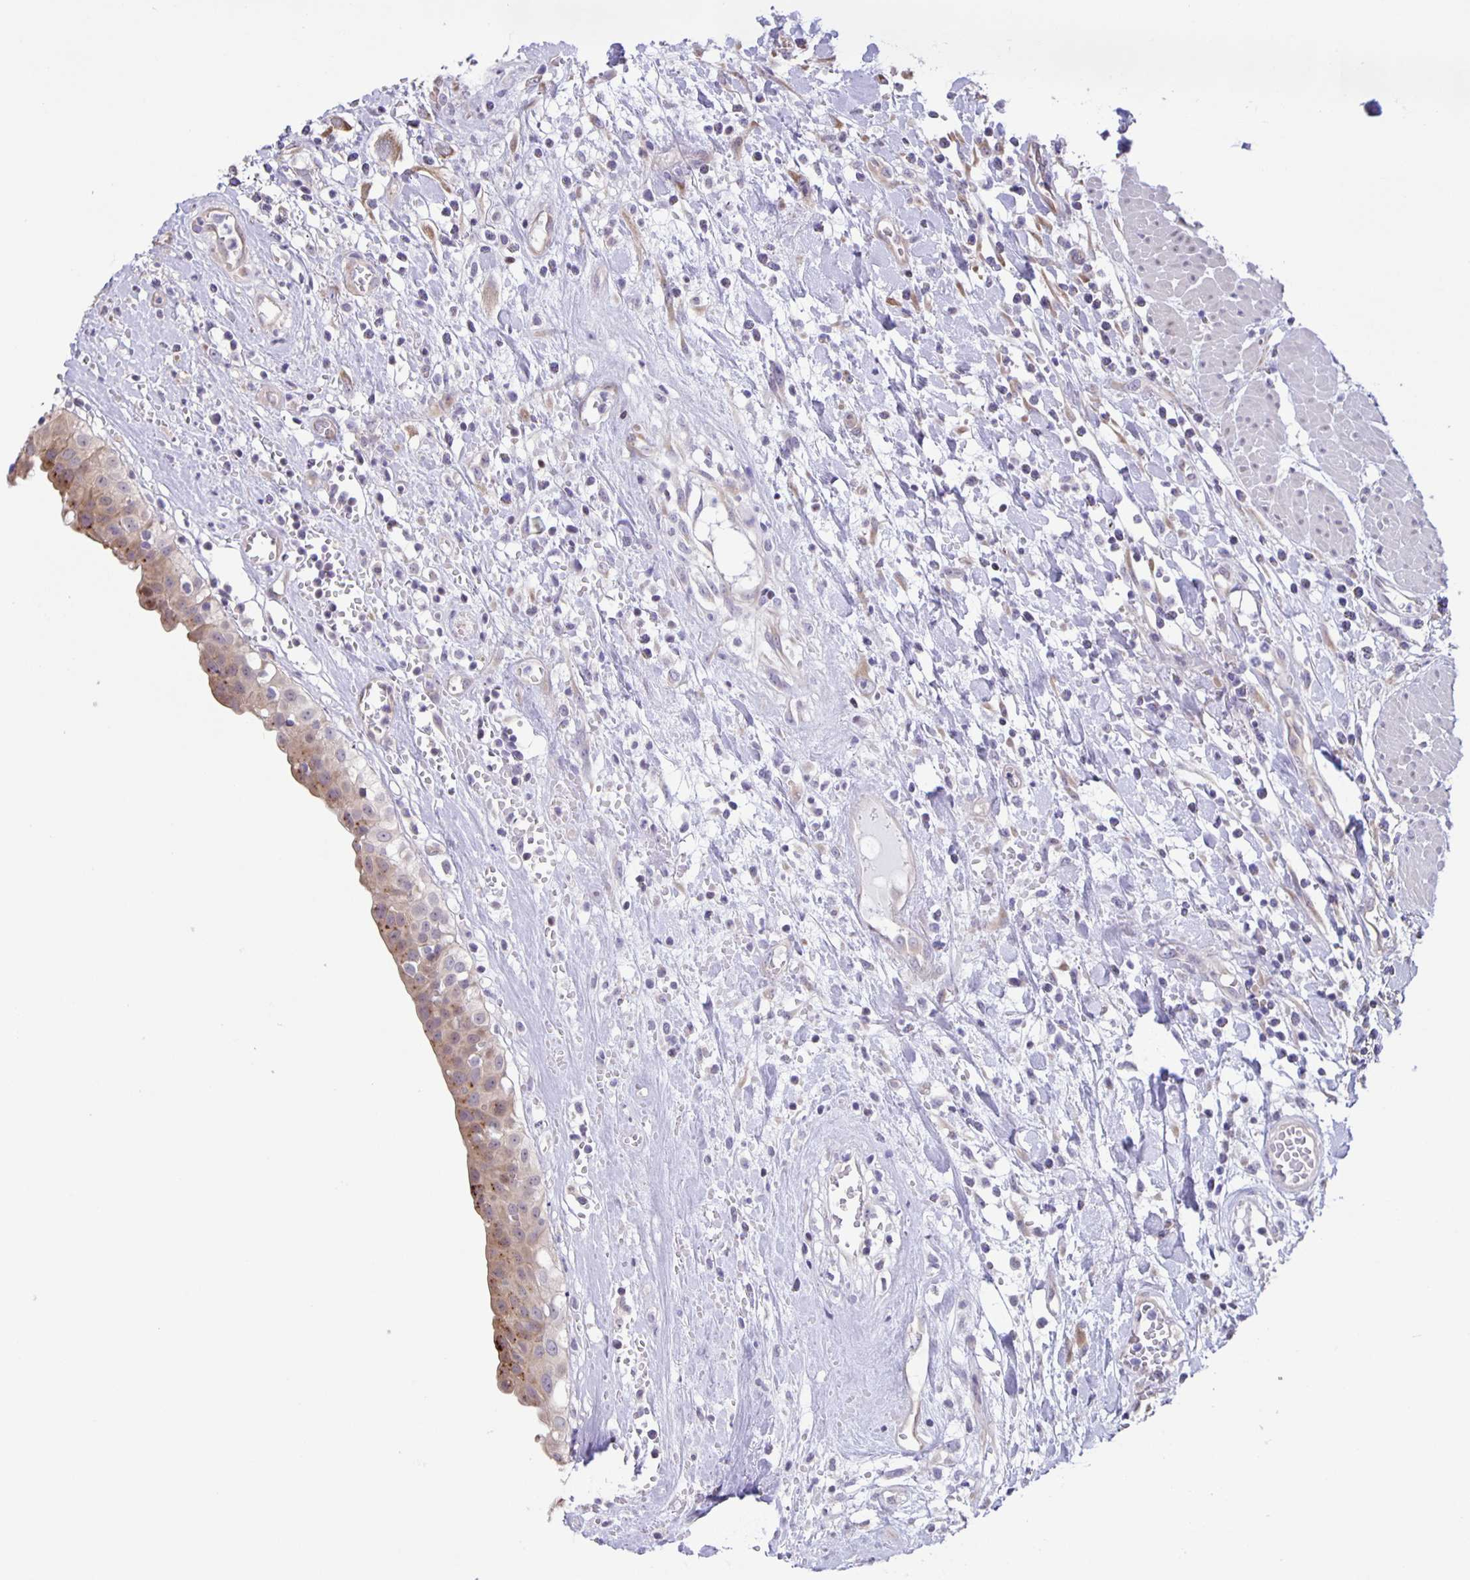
{"staining": {"intensity": "moderate", "quantity": ">75%", "location": "nuclear"}, "tissue": "urinary bladder", "cell_type": "Urothelial cells", "image_type": "normal", "snomed": [{"axis": "morphology", "description": "Normal tissue, NOS"}, {"axis": "topography", "description": "Urinary bladder"}], "caption": "The image displays staining of benign urinary bladder, revealing moderate nuclear protein positivity (brown color) within urothelial cells. The staining was performed using DAB to visualize the protein expression in brown, while the nuclei were stained in blue with hematoxylin (Magnification: 20x).", "gene": "MAPK12", "patient": {"sex": "male", "age": 64}}